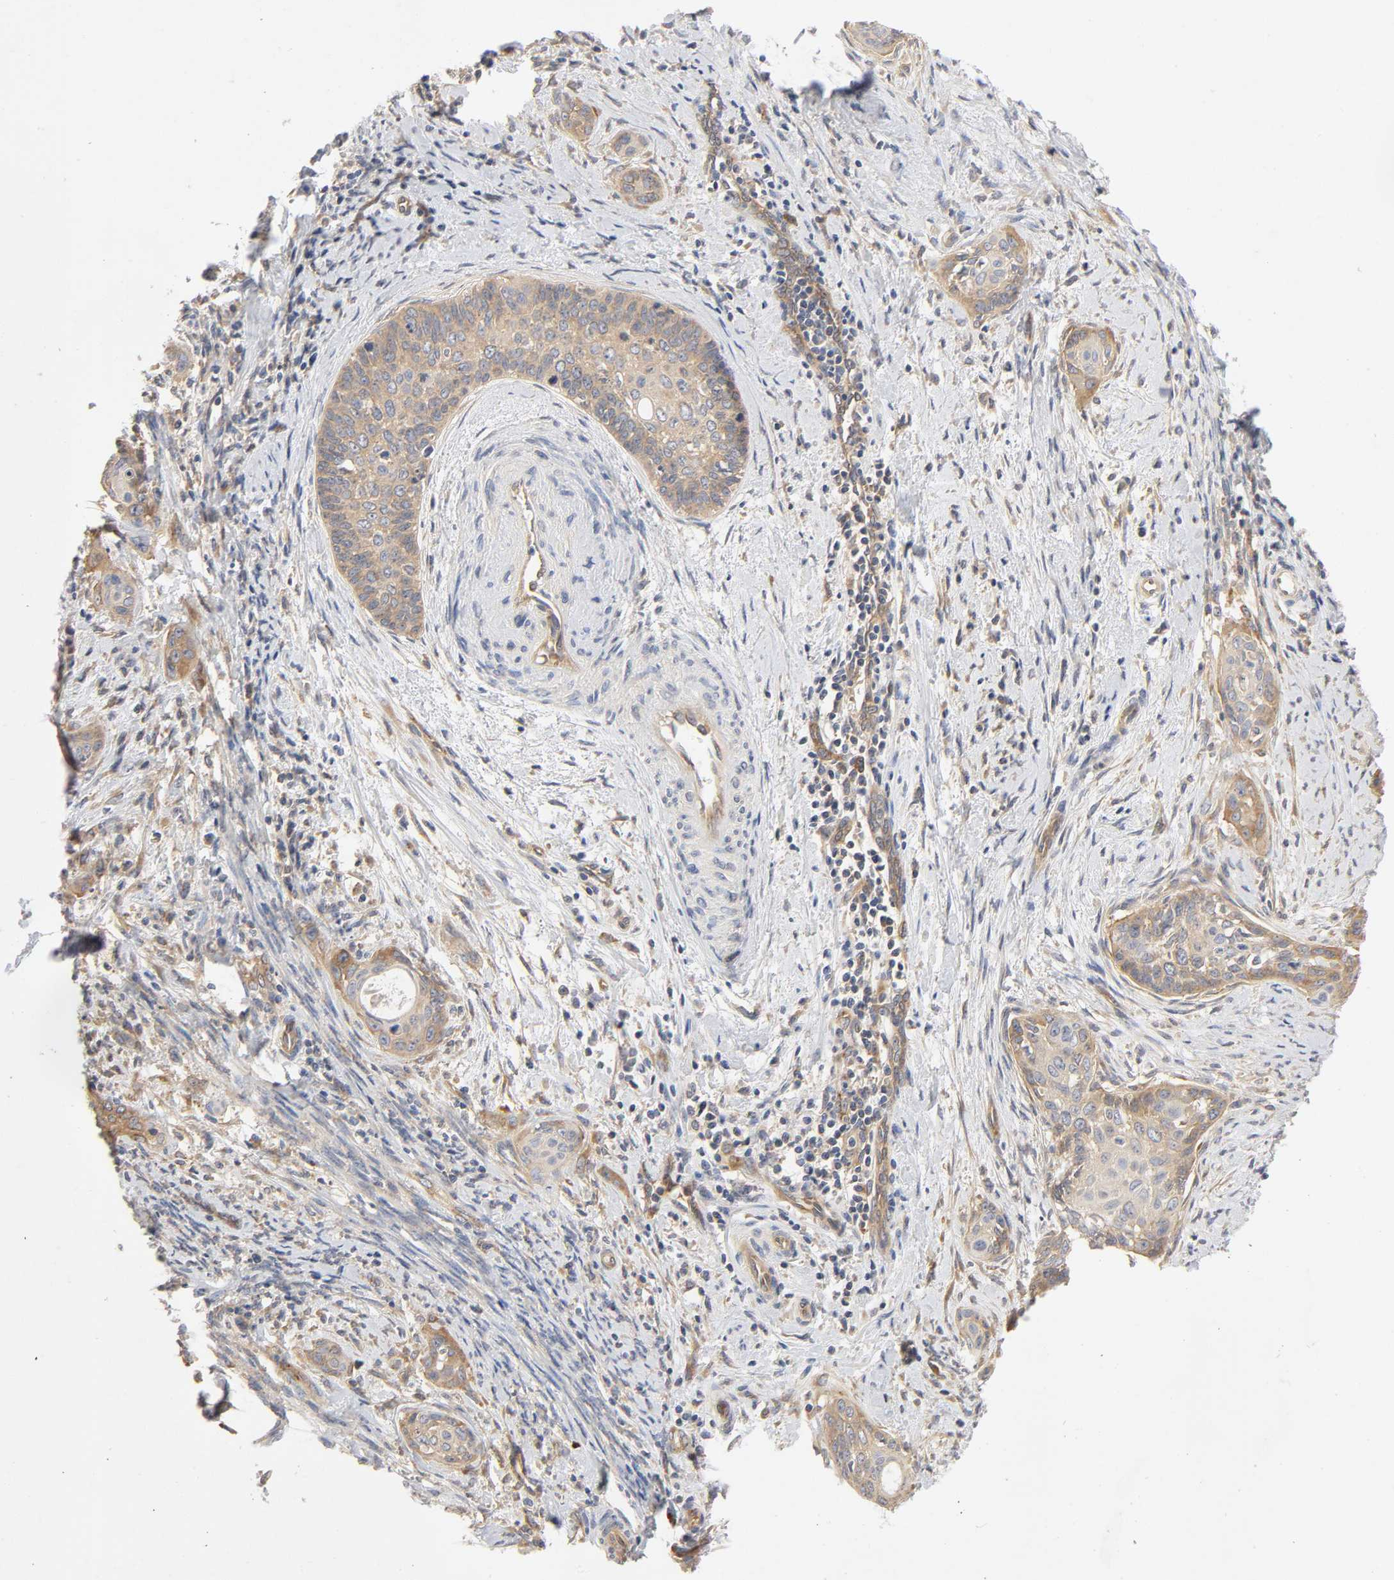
{"staining": {"intensity": "weak", "quantity": ">75%", "location": "cytoplasmic/membranous"}, "tissue": "cervical cancer", "cell_type": "Tumor cells", "image_type": "cancer", "snomed": [{"axis": "morphology", "description": "Squamous cell carcinoma, NOS"}, {"axis": "topography", "description": "Cervix"}], "caption": "There is low levels of weak cytoplasmic/membranous expression in tumor cells of cervical cancer (squamous cell carcinoma), as demonstrated by immunohistochemical staining (brown color).", "gene": "SCHIP1", "patient": {"sex": "female", "age": 33}}